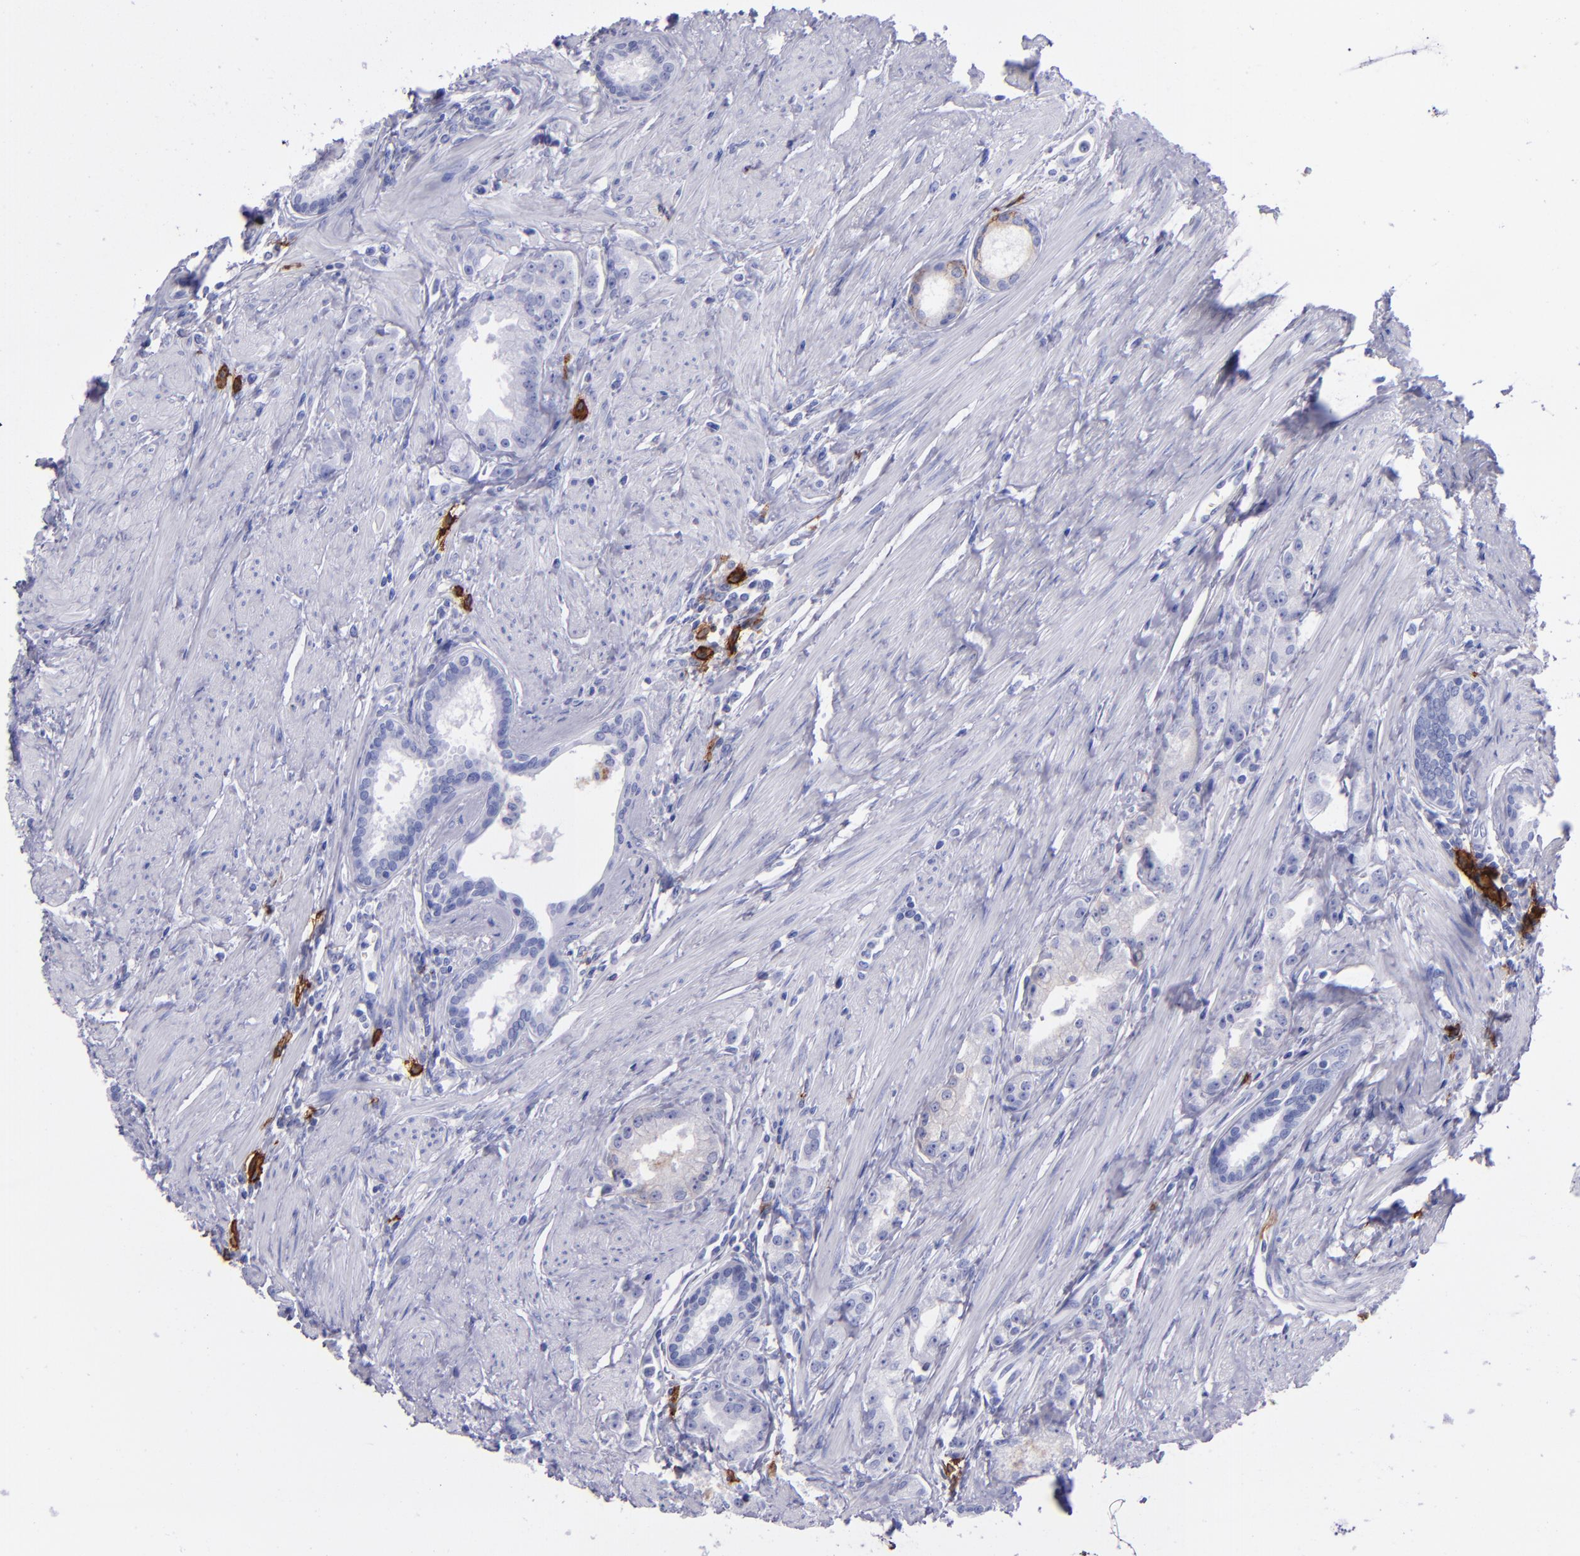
{"staining": {"intensity": "moderate", "quantity": "25%-75%", "location": "cytoplasmic/membranous"}, "tissue": "prostate cancer", "cell_type": "Tumor cells", "image_type": "cancer", "snomed": [{"axis": "morphology", "description": "Adenocarcinoma, Medium grade"}, {"axis": "topography", "description": "Prostate"}], "caption": "Immunohistochemistry photomicrograph of human prostate medium-grade adenocarcinoma stained for a protein (brown), which reveals medium levels of moderate cytoplasmic/membranous expression in approximately 25%-75% of tumor cells.", "gene": "CD38", "patient": {"sex": "male", "age": 72}}